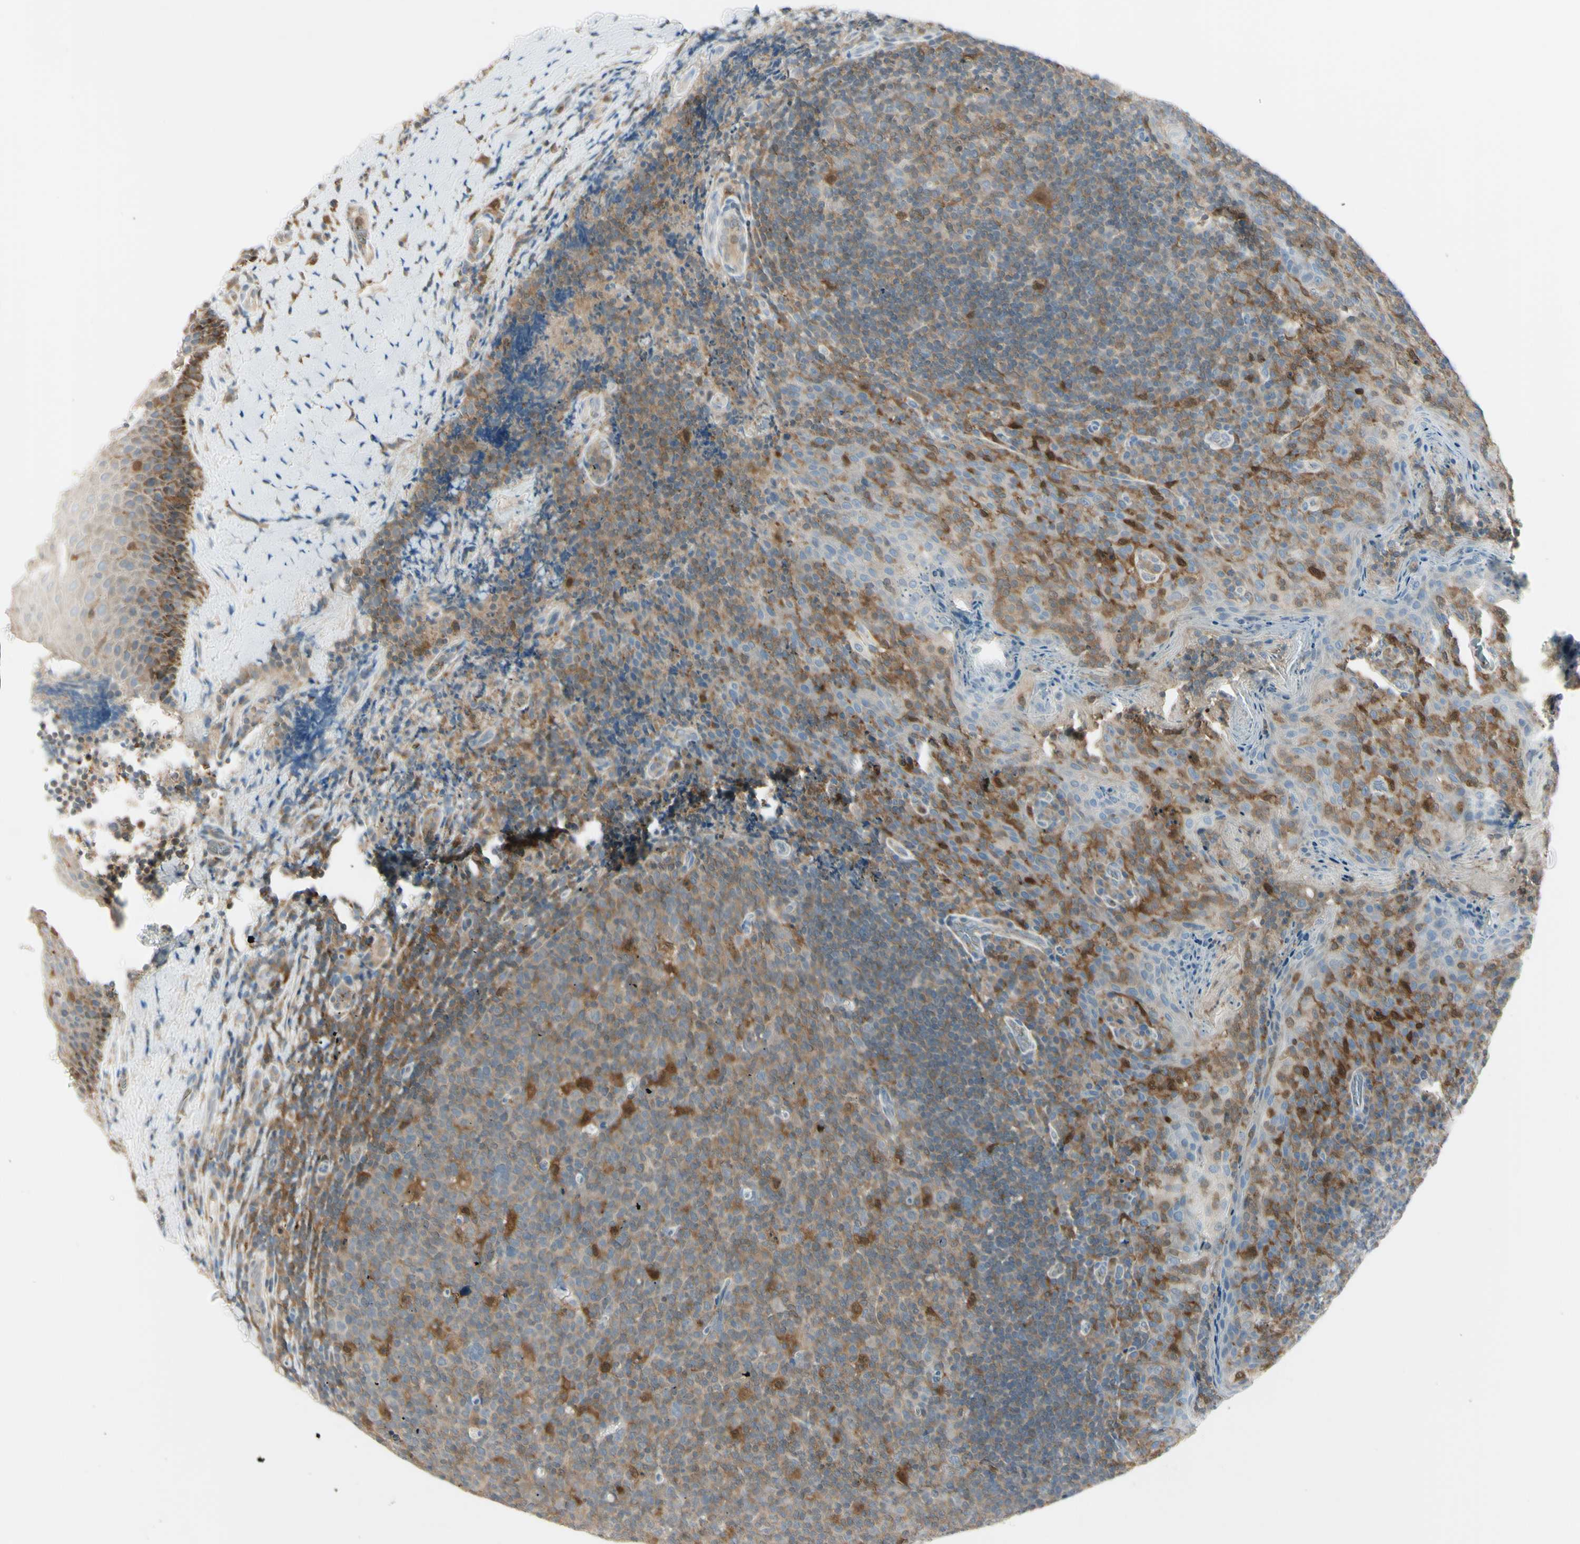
{"staining": {"intensity": "strong", "quantity": "<25%", "location": "cytoplasmic/membranous"}, "tissue": "tonsil", "cell_type": "Germinal center cells", "image_type": "normal", "snomed": [{"axis": "morphology", "description": "Normal tissue, NOS"}, {"axis": "topography", "description": "Tonsil"}], "caption": "Immunohistochemistry (IHC) (DAB (3,3'-diaminobenzidine)) staining of unremarkable human tonsil displays strong cytoplasmic/membranous protein staining in about <25% of germinal center cells.", "gene": "CYRIB", "patient": {"sex": "male", "age": 17}}